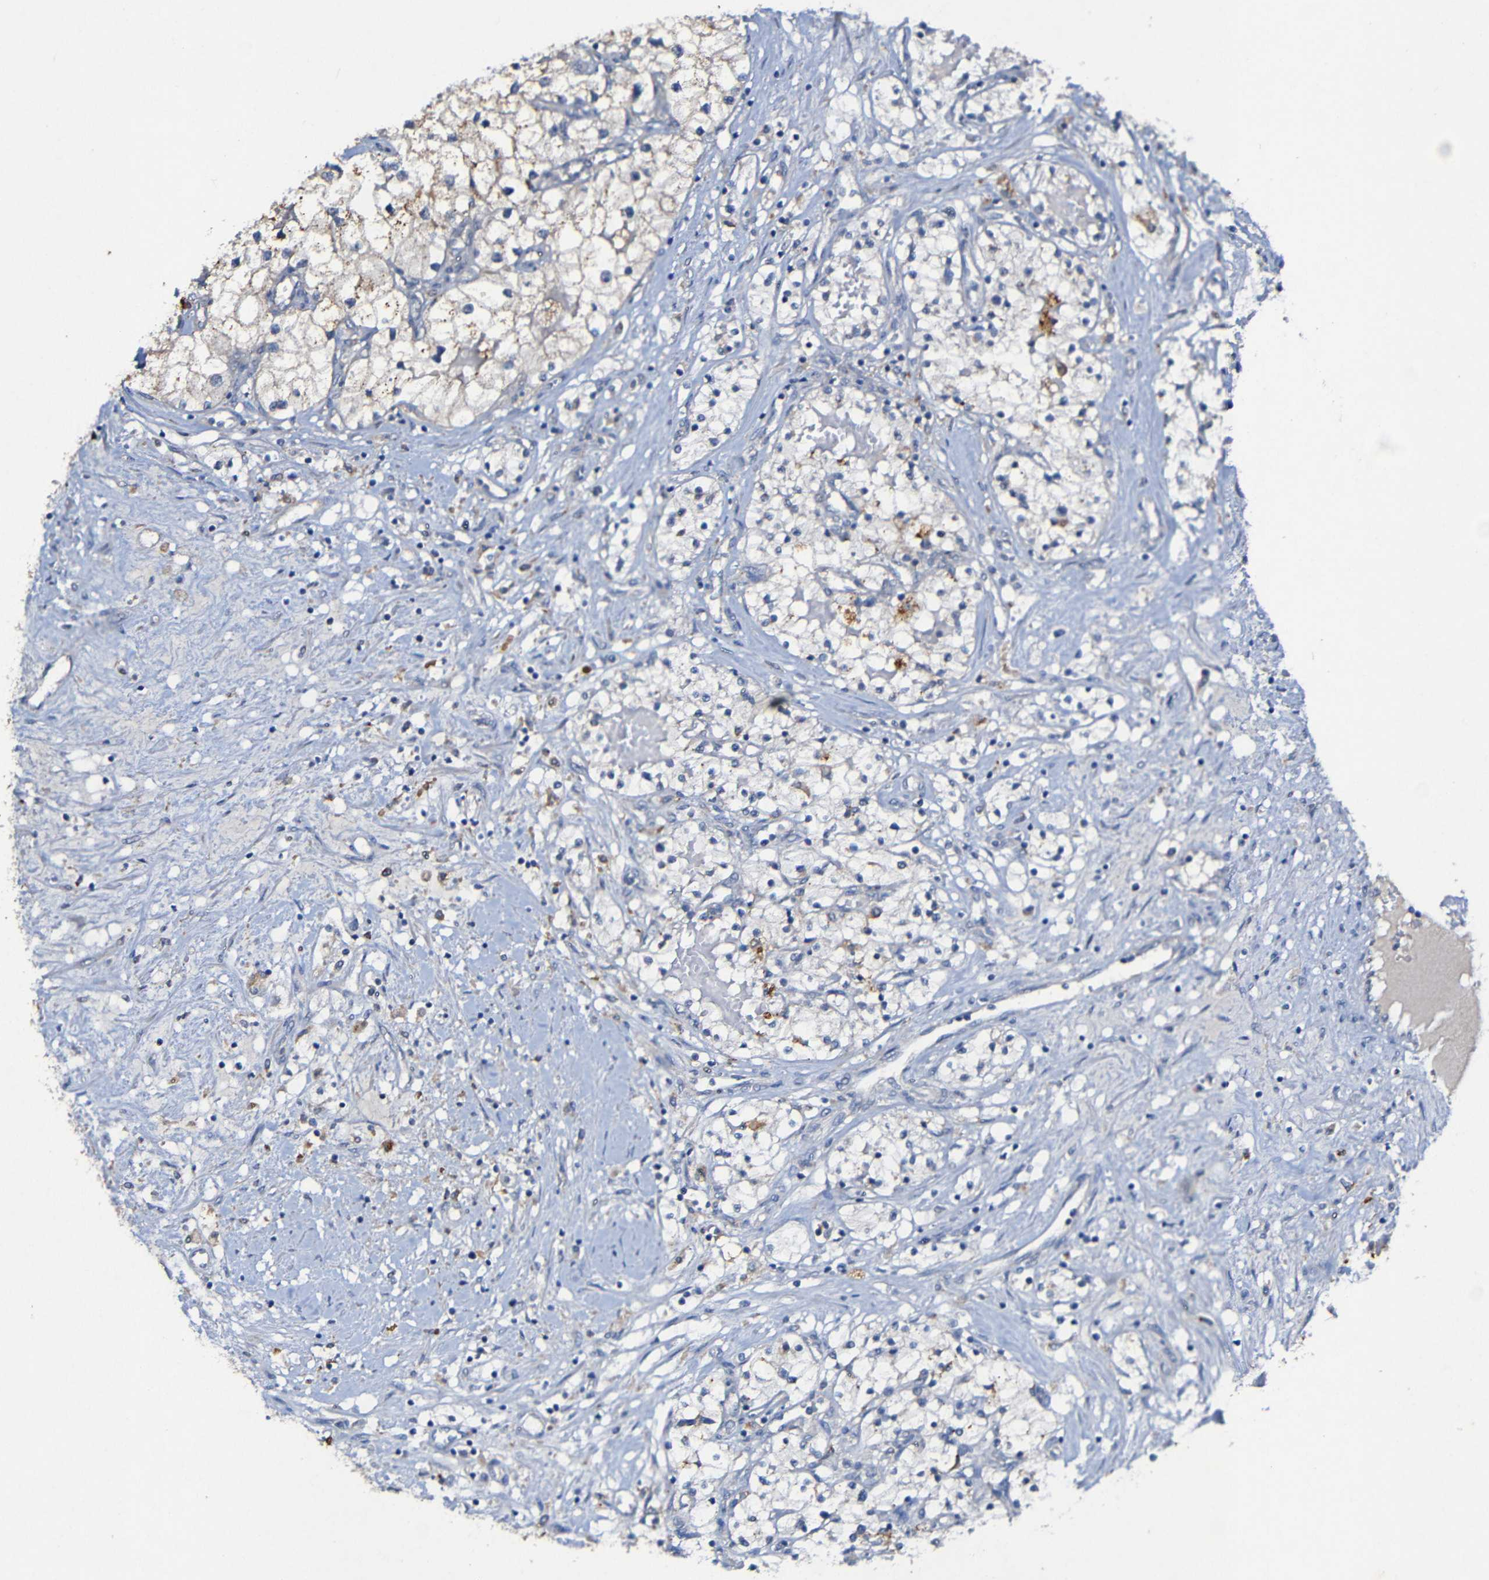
{"staining": {"intensity": "negative", "quantity": "none", "location": "none"}, "tissue": "renal cancer", "cell_type": "Tumor cells", "image_type": "cancer", "snomed": [{"axis": "morphology", "description": "Adenocarcinoma, NOS"}, {"axis": "topography", "description": "Kidney"}], "caption": "DAB immunohistochemical staining of human adenocarcinoma (renal) reveals no significant expression in tumor cells.", "gene": "LRRC70", "patient": {"sex": "male", "age": 68}}